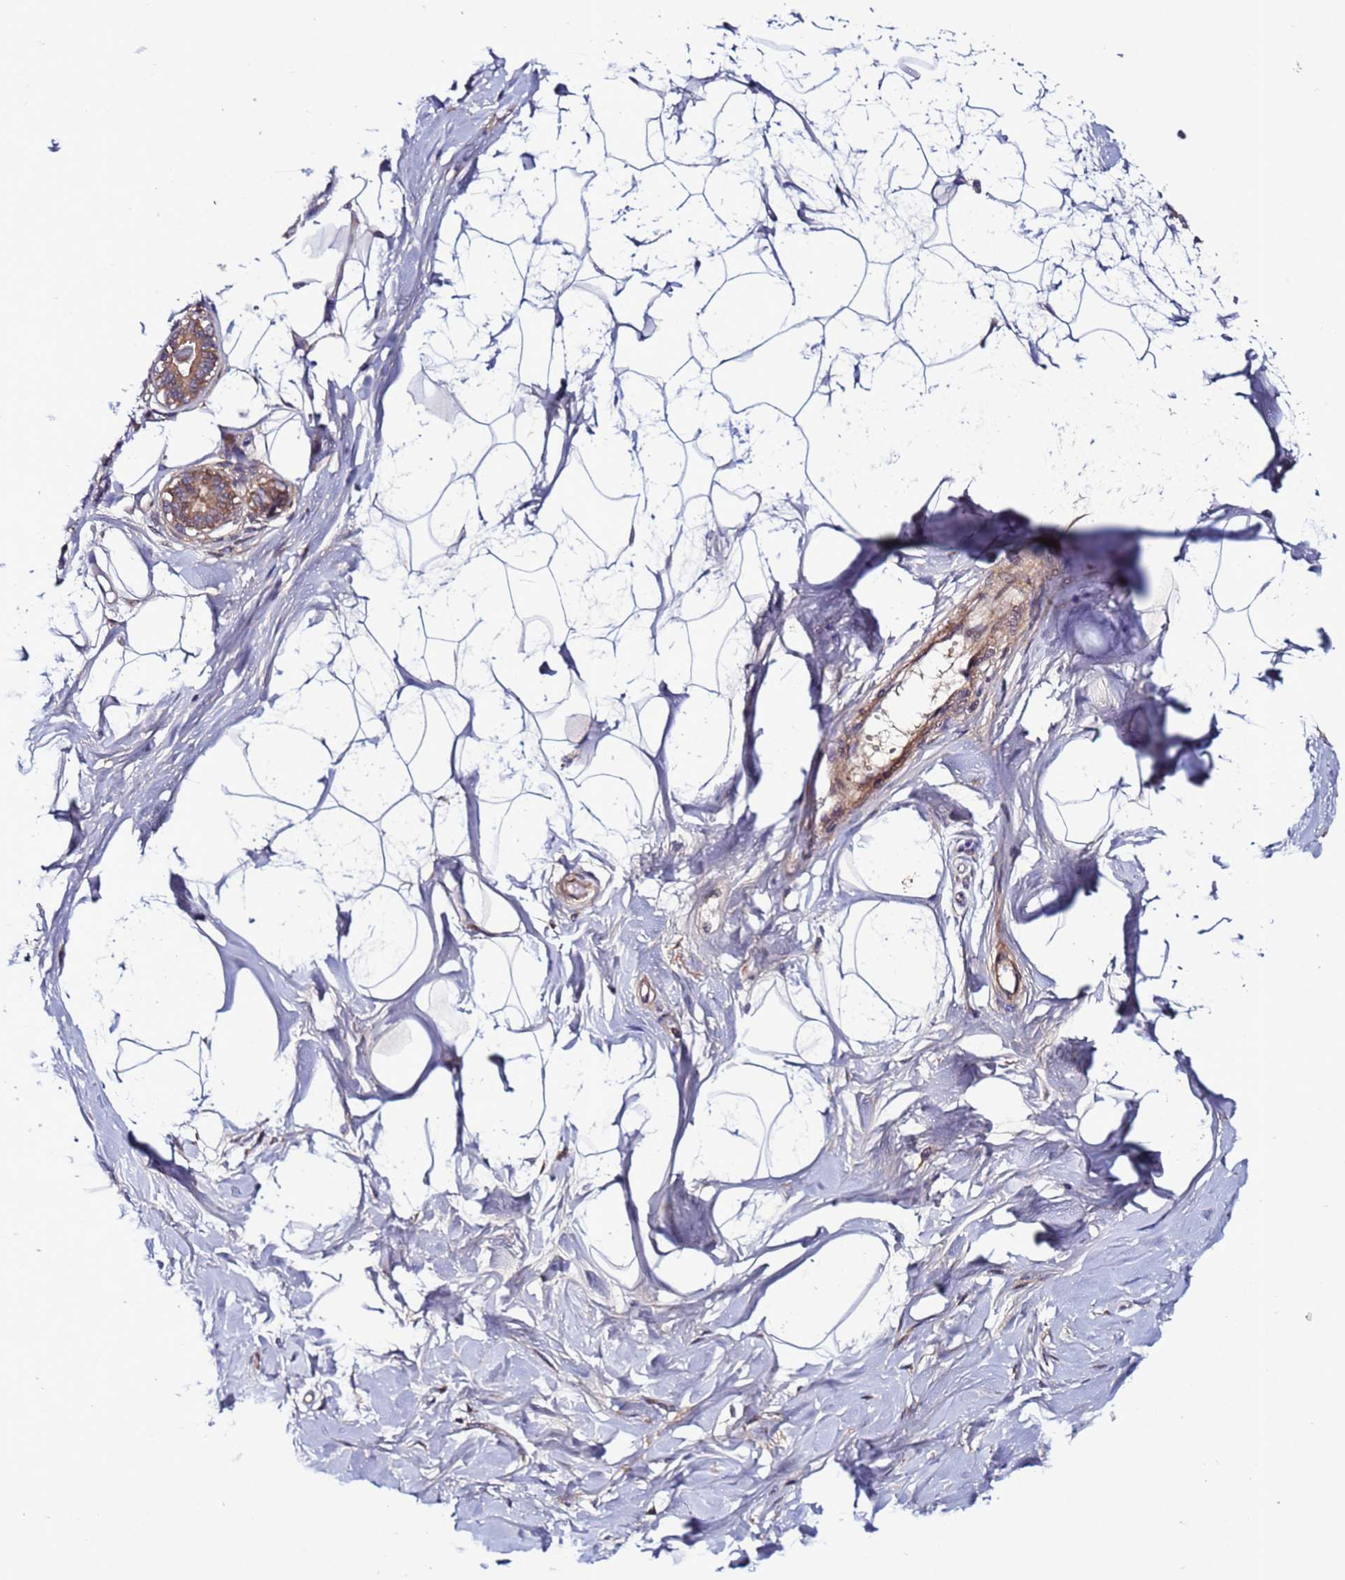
{"staining": {"intensity": "negative", "quantity": "none", "location": "none"}, "tissue": "breast", "cell_type": "Adipocytes", "image_type": "normal", "snomed": [{"axis": "morphology", "description": "Normal tissue, NOS"}, {"axis": "topography", "description": "Breast"}], "caption": "A high-resolution photomicrograph shows immunohistochemistry (IHC) staining of unremarkable breast, which reveals no significant positivity in adipocytes.", "gene": "C8G", "patient": {"sex": "female", "age": 45}}